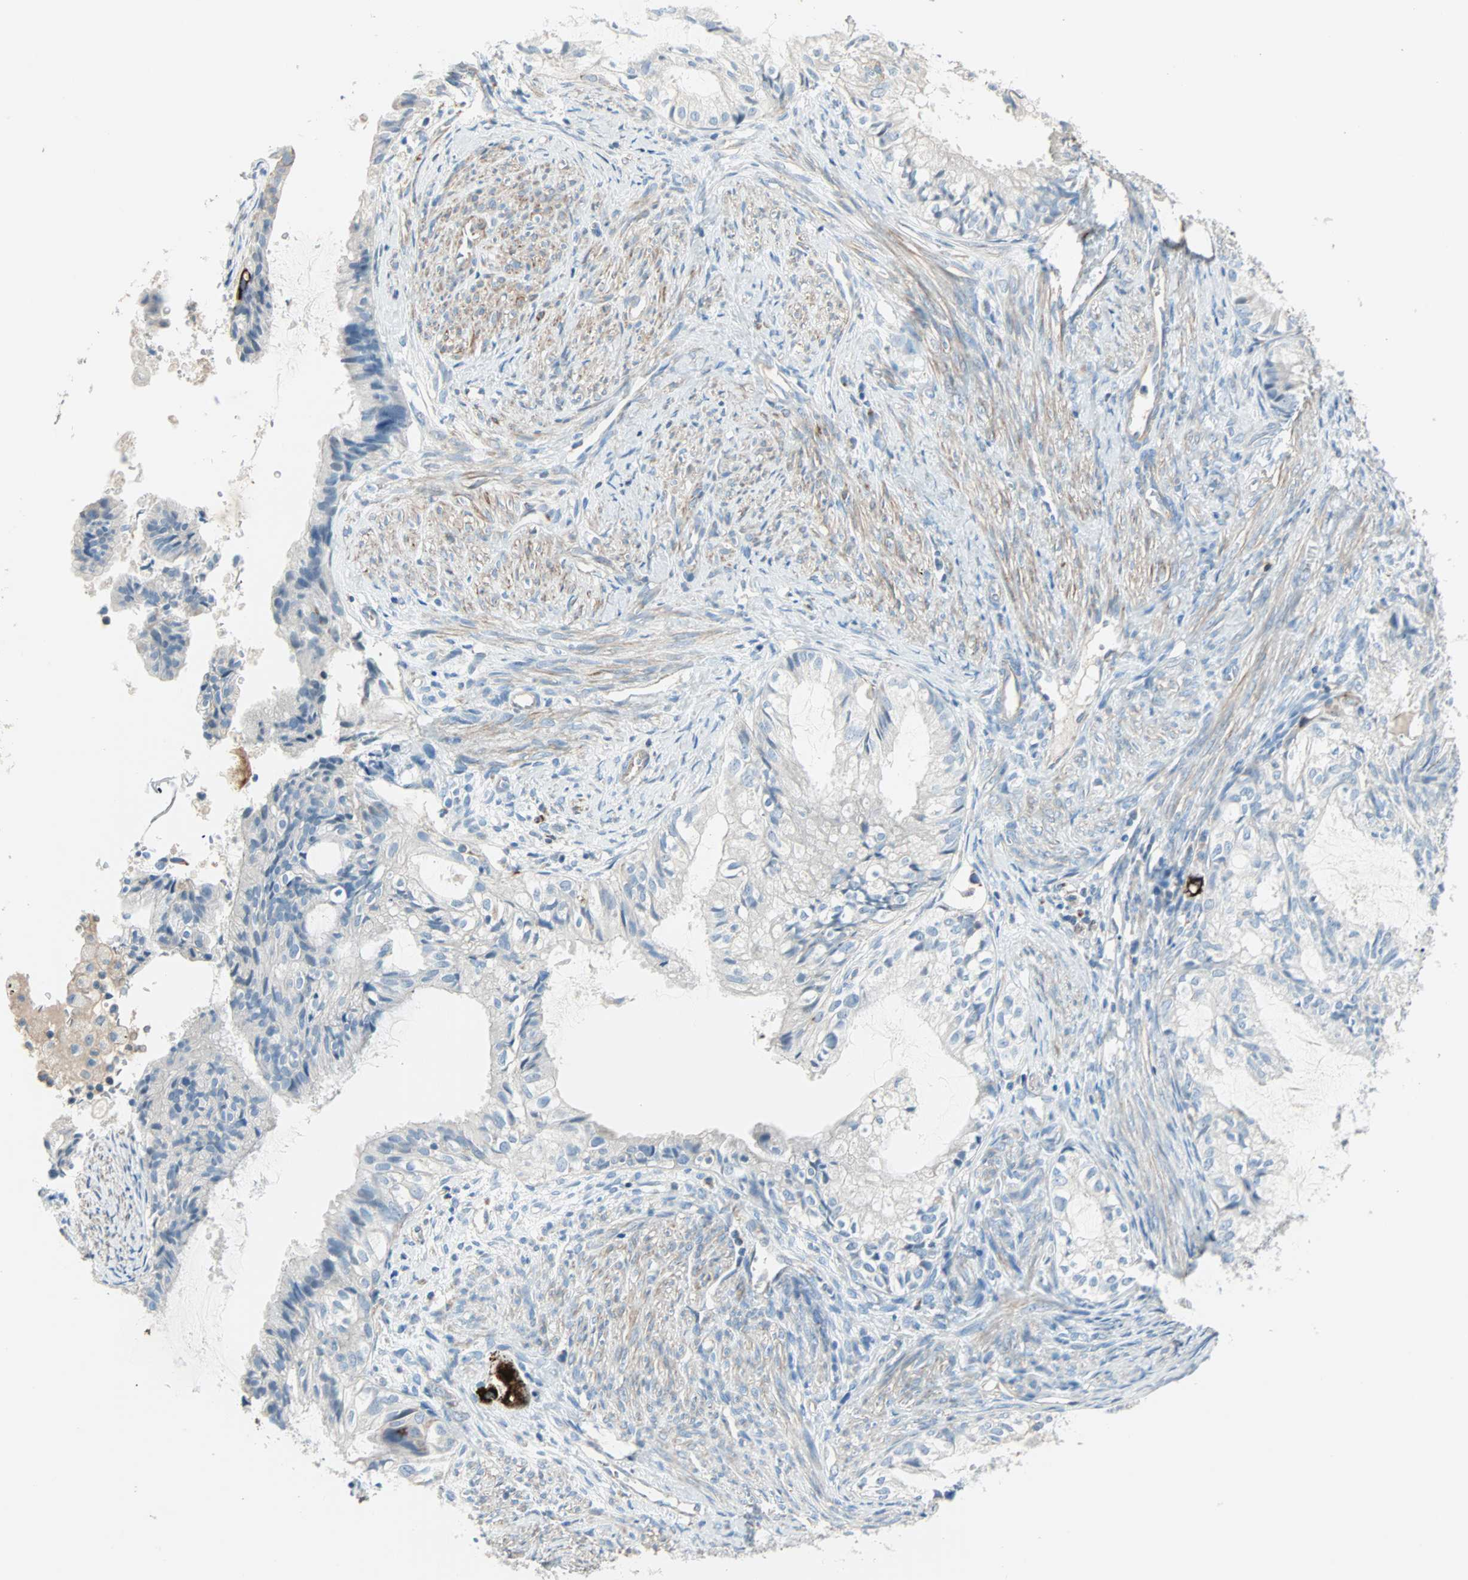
{"staining": {"intensity": "negative", "quantity": "none", "location": "none"}, "tissue": "cervical cancer", "cell_type": "Tumor cells", "image_type": "cancer", "snomed": [{"axis": "morphology", "description": "Normal tissue, NOS"}, {"axis": "morphology", "description": "Adenocarcinoma, NOS"}, {"axis": "topography", "description": "Cervix"}, {"axis": "topography", "description": "Endometrium"}], "caption": "An image of human adenocarcinoma (cervical) is negative for staining in tumor cells.", "gene": "ACVRL1", "patient": {"sex": "female", "age": 86}}